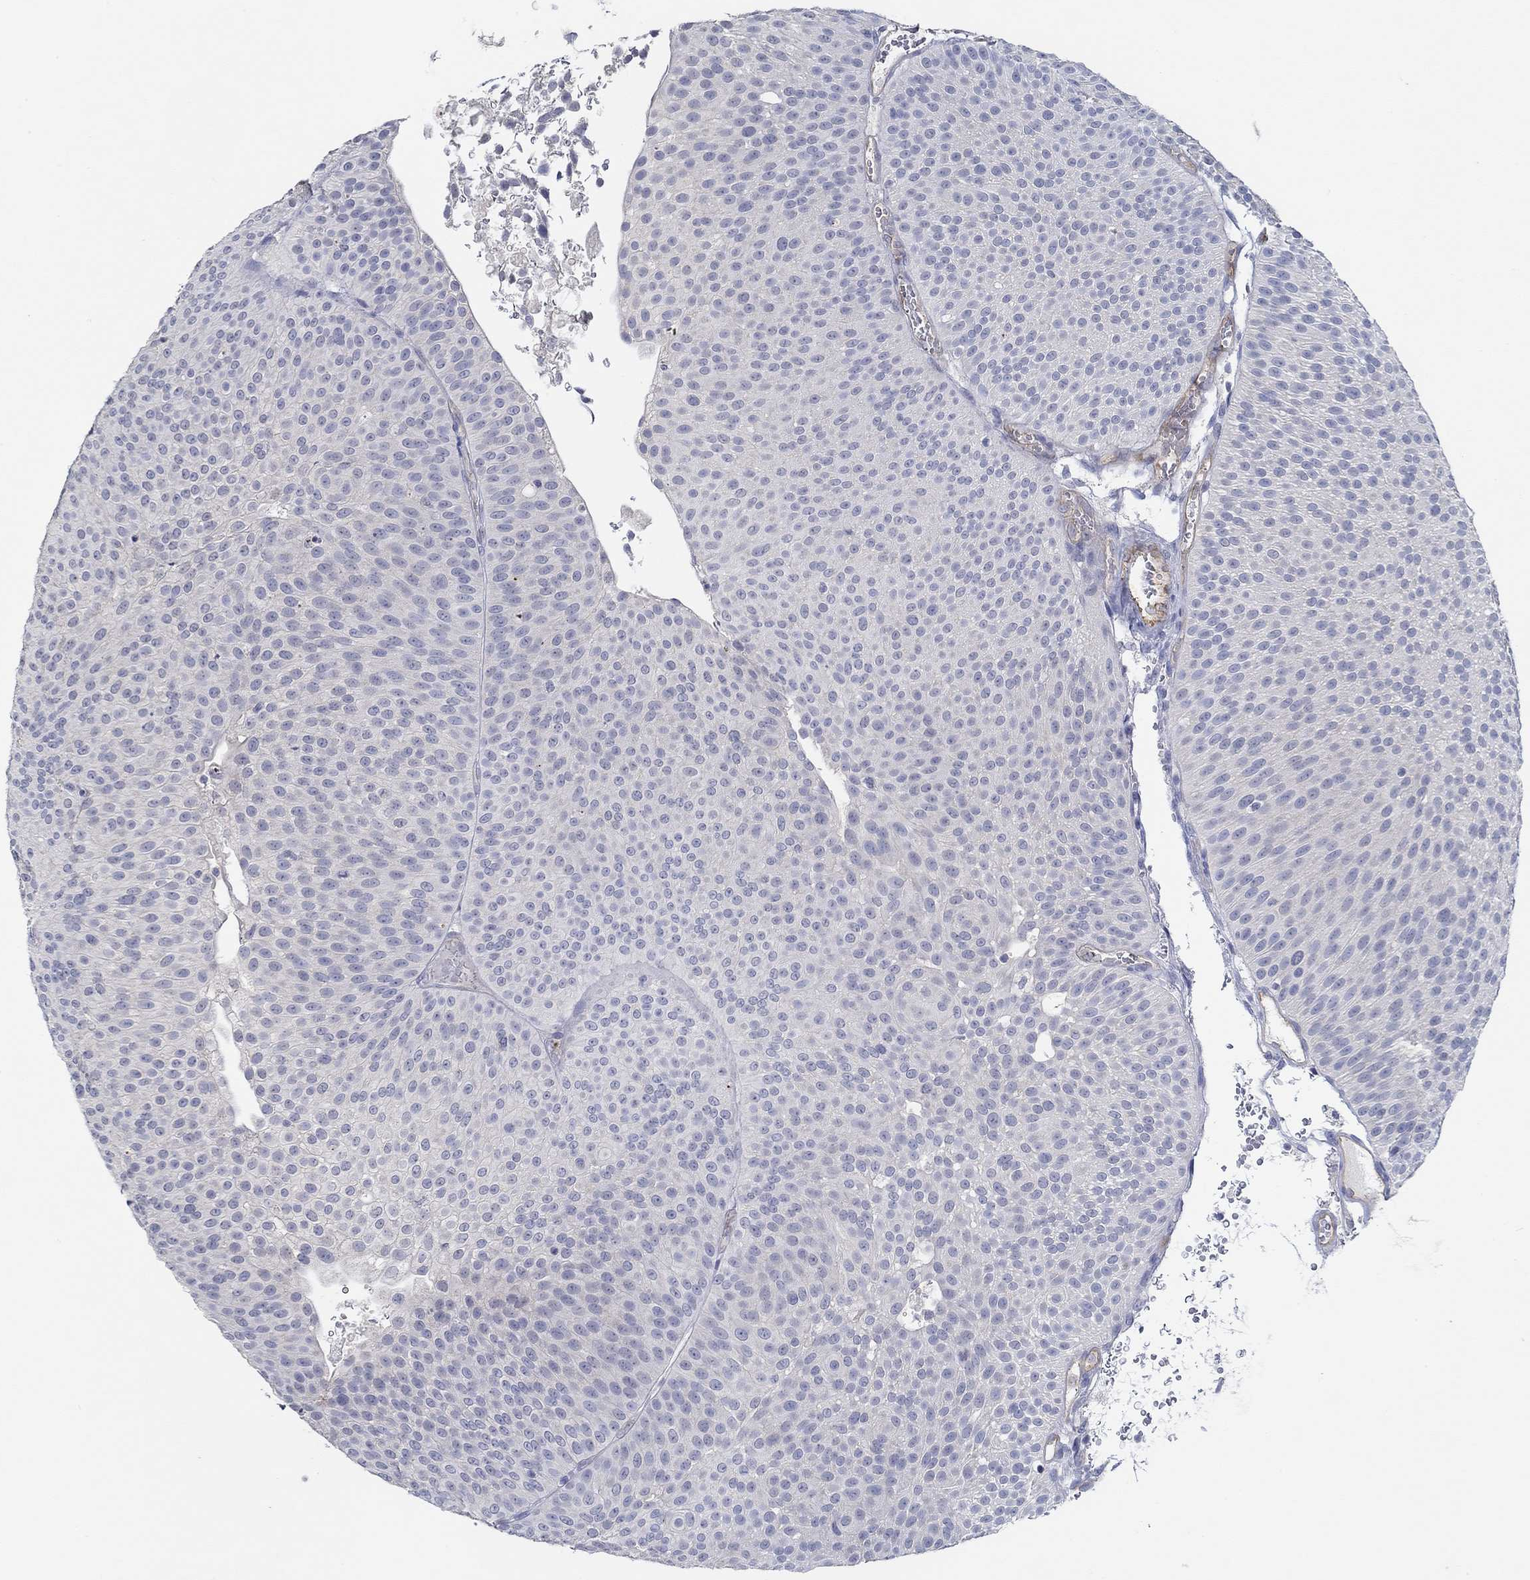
{"staining": {"intensity": "negative", "quantity": "none", "location": "none"}, "tissue": "urothelial cancer", "cell_type": "Tumor cells", "image_type": "cancer", "snomed": [{"axis": "morphology", "description": "Urothelial carcinoma, Low grade"}, {"axis": "topography", "description": "Urinary bladder"}], "caption": "This is an IHC micrograph of urothelial cancer. There is no staining in tumor cells.", "gene": "GJA5", "patient": {"sex": "male", "age": 65}}